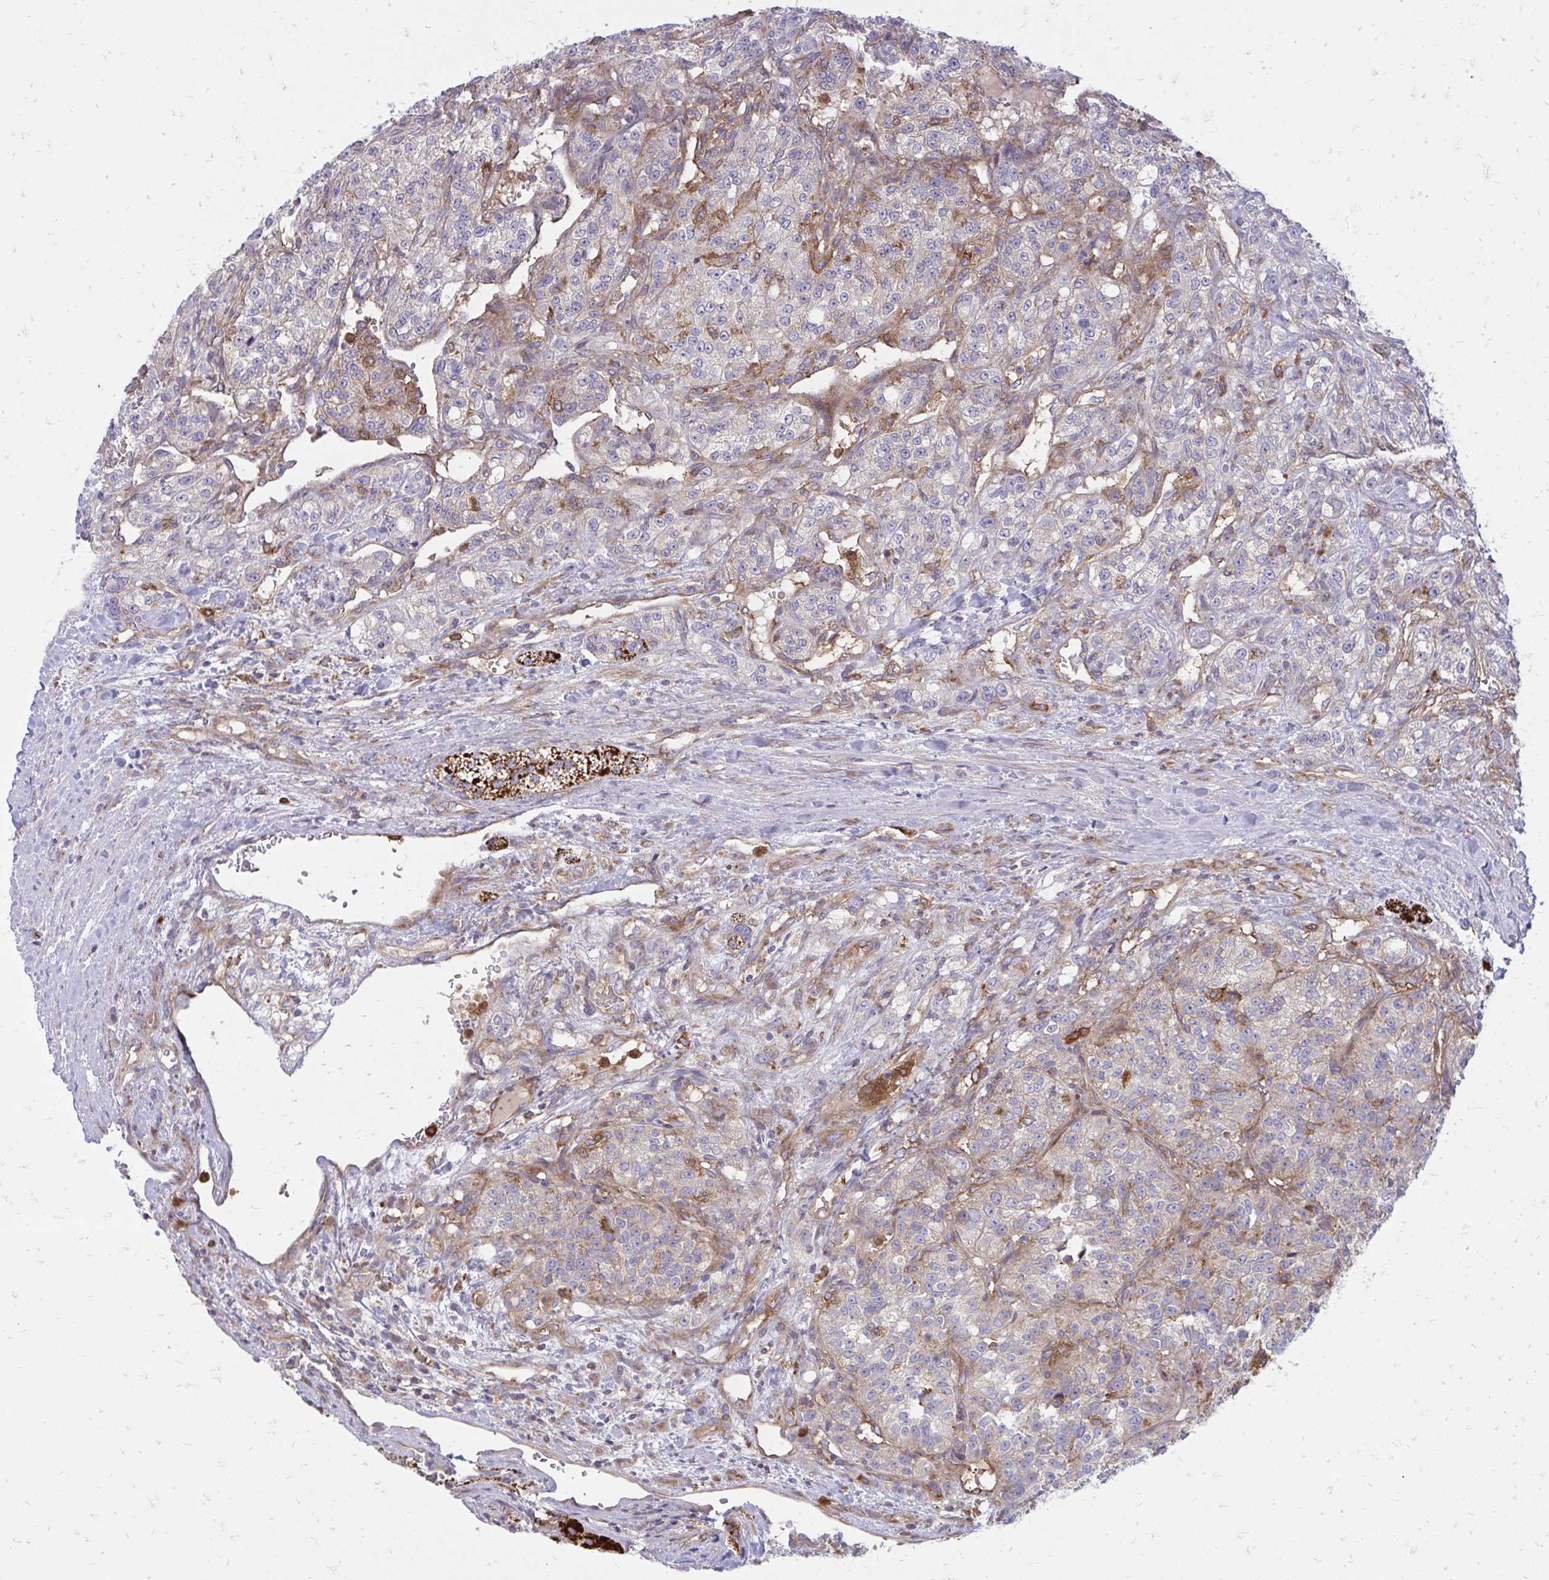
{"staining": {"intensity": "weak", "quantity": "<25%", "location": "cytoplasmic/membranous"}, "tissue": "renal cancer", "cell_type": "Tumor cells", "image_type": "cancer", "snomed": [{"axis": "morphology", "description": "Adenocarcinoma, NOS"}, {"axis": "topography", "description": "Kidney"}], "caption": "A photomicrograph of adenocarcinoma (renal) stained for a protein reveals no brown staining in tumor cells.", "gene": "ASAP1", "patient": {"sex": "female", "age": 63}}